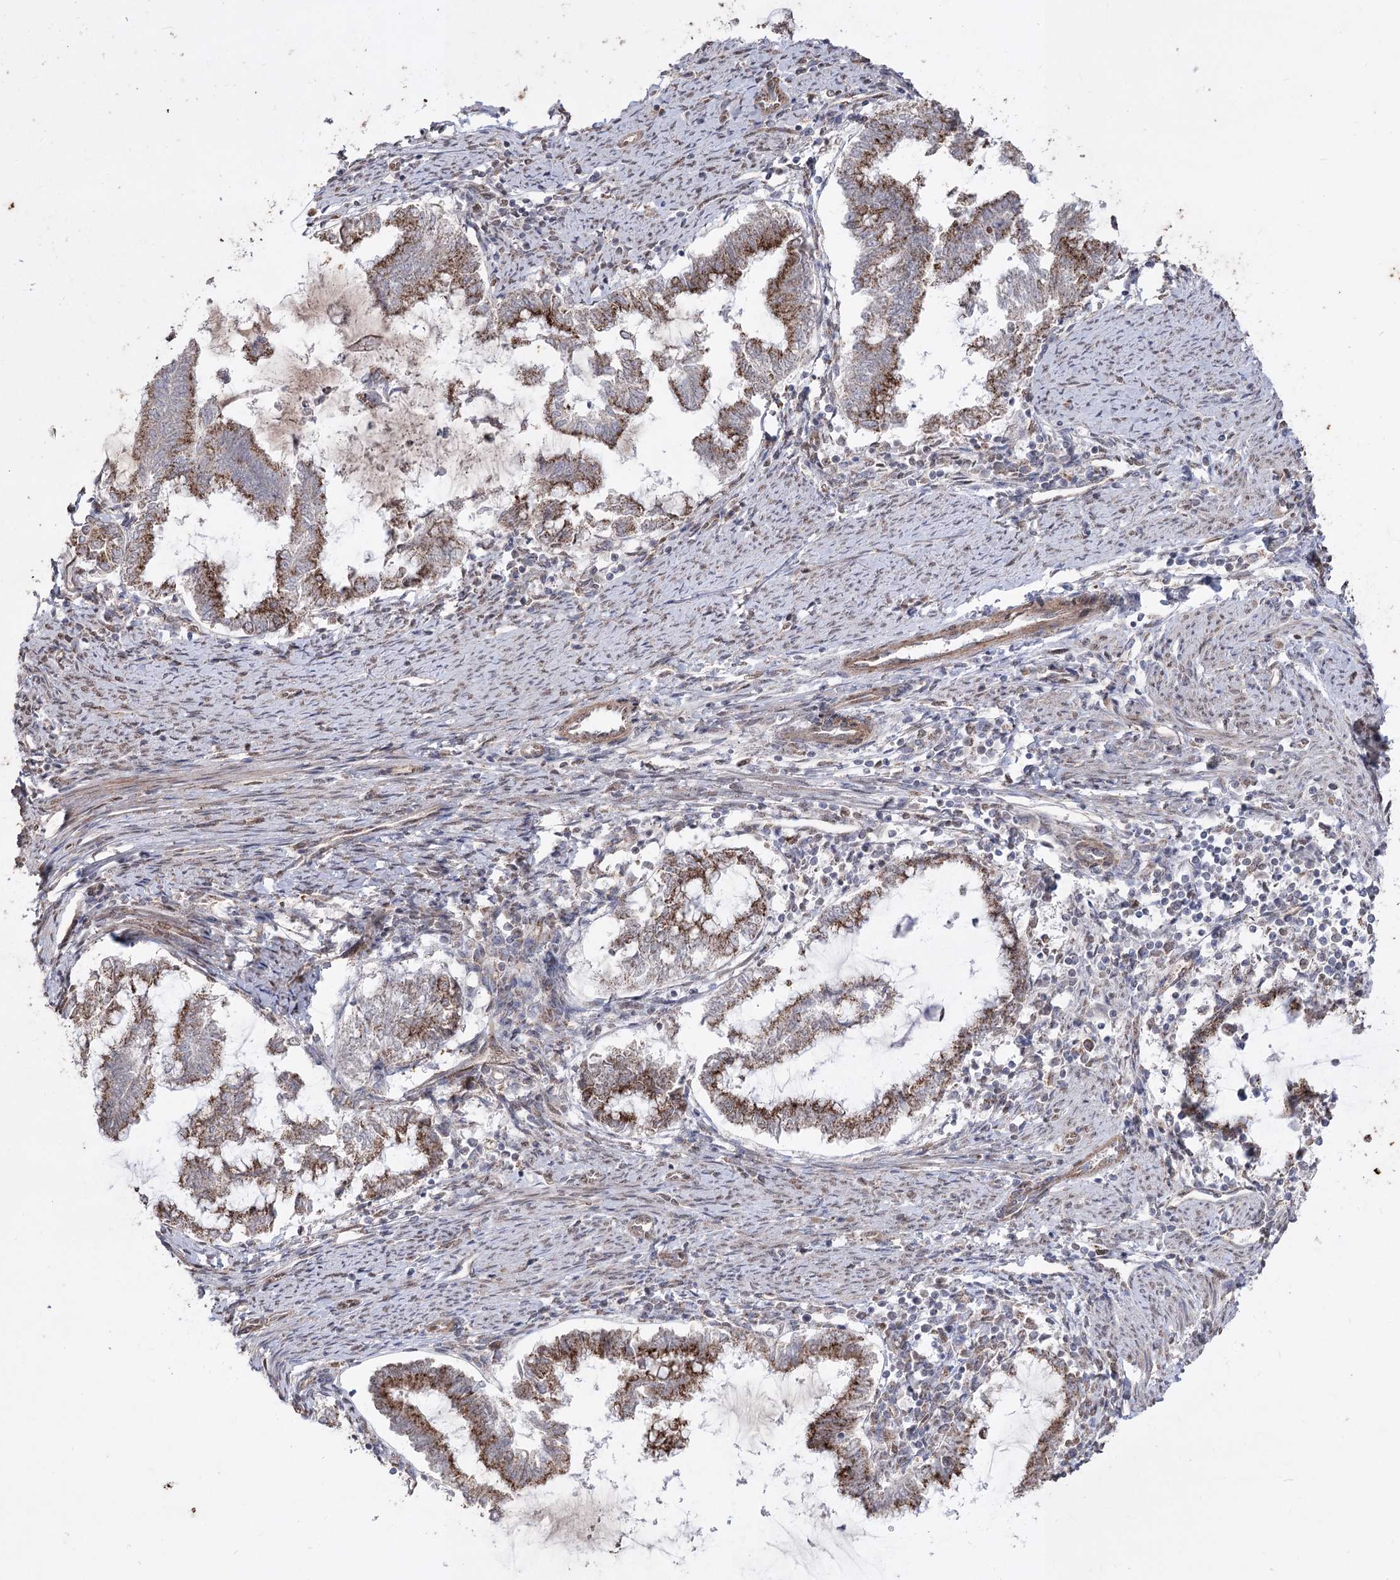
{"staining": {"intensity": "strong", "quantity": ">75%", "location": "cytoplasmic/membranous"}, "tissue": "endometrial cancer", "cell_type": "Tumor cells", "image_type": "cancer", "snomed": [{"axis": "morphology", "description": "Adenocarcinoma, NOS"}, {"axis": "topography", "description": "Endometrium"}], "caption": "Endometrial cancer (adenocarcinoma) stained for a protein (brown) reveals strong cytoplasmic/membranous positive staining in about >75% of tumor cells.", "gene": "ZSCAN23", "patient": {"sex": "female", "age": 79}}